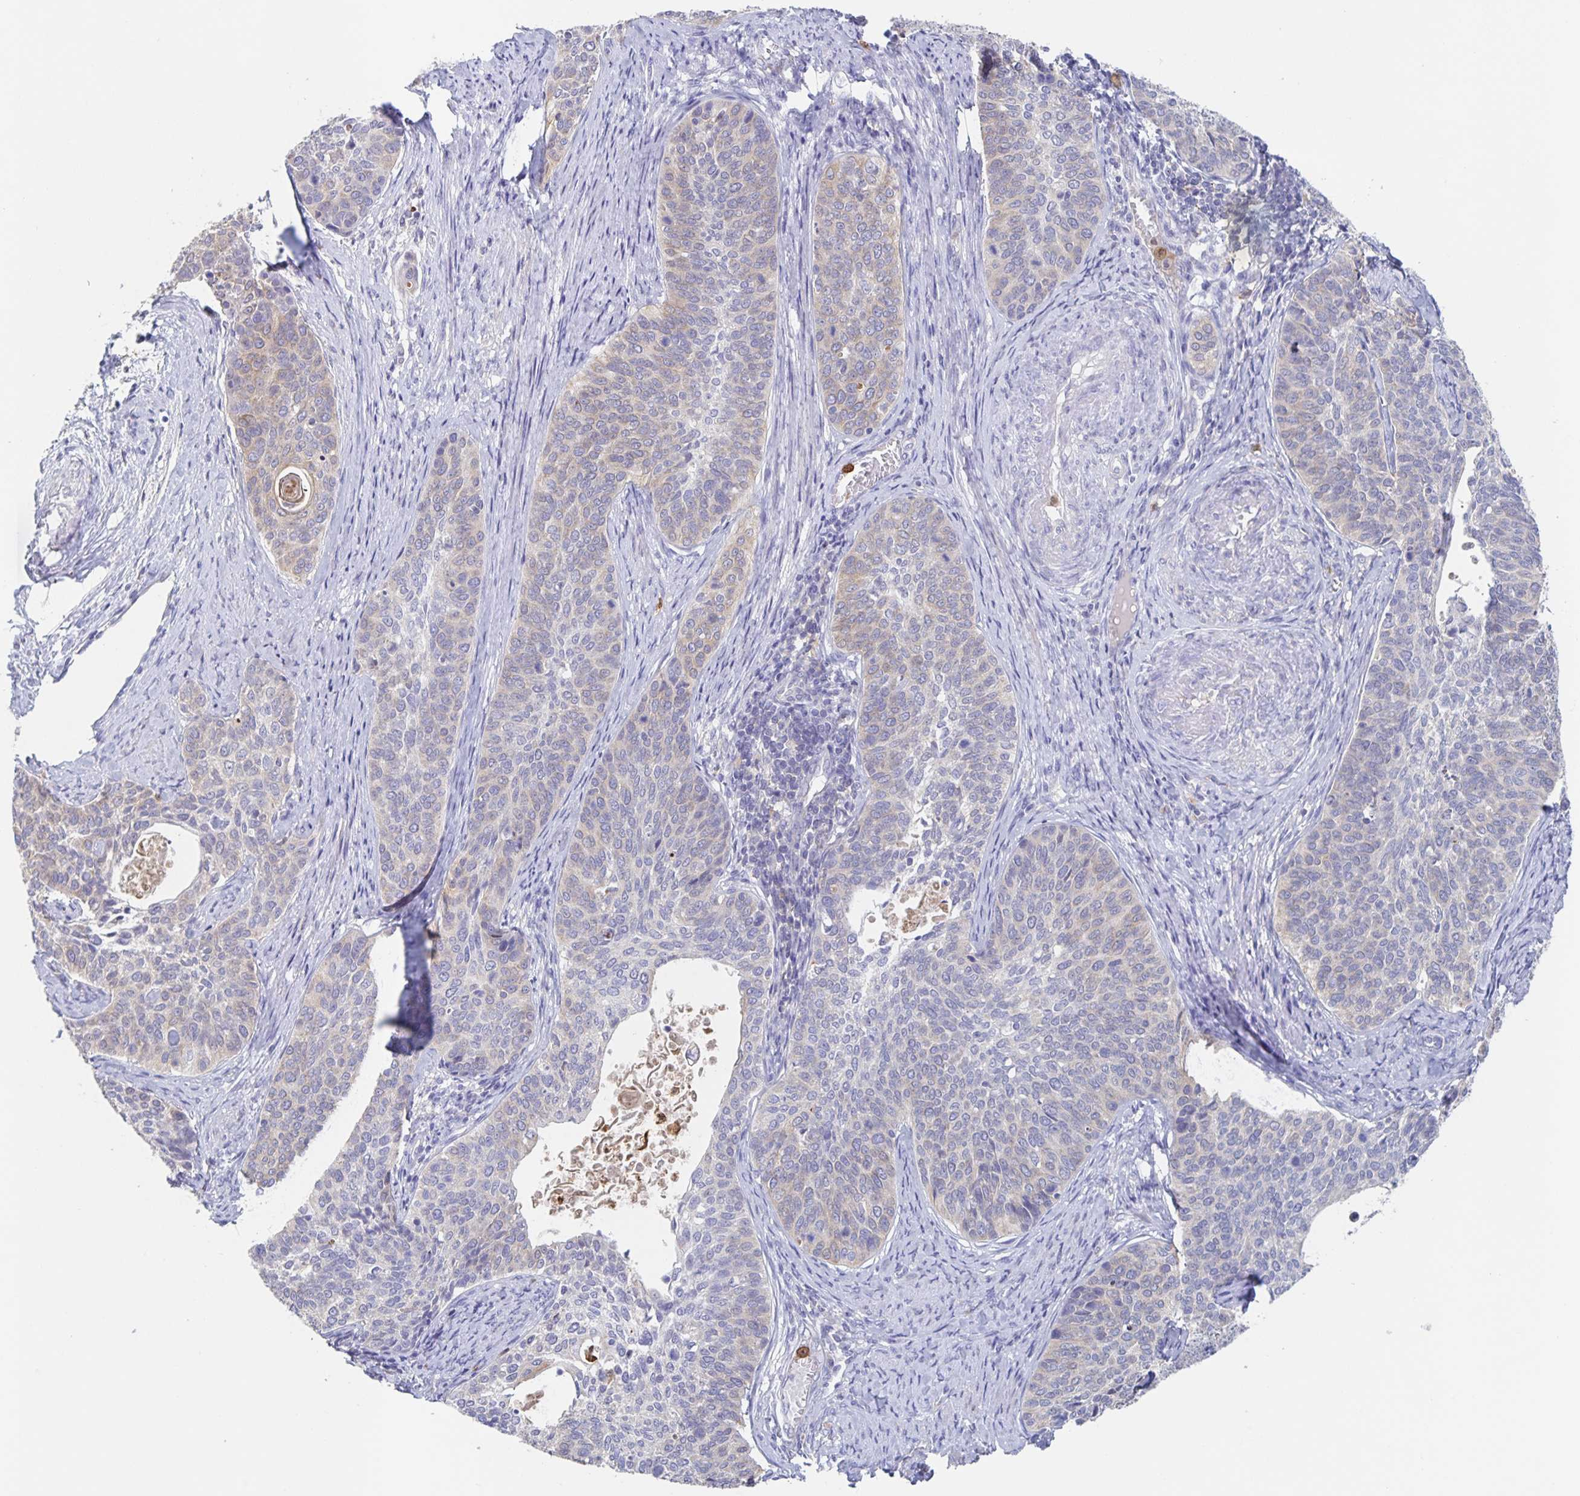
{"staining": {"intensity": "negative", "quantity": "none", "location": "none"}, "tissue": "cervical cancer", "cell_type": "Tumor cells", "image_type": "cancer", "snomed": [{"axis": "morphology", "description": "Squamous cell carcinoma, NOS"}, {"axis": "topography", "description": "Cervix"}], "caption": "Micrograph shows no significant protein staining in tumor cells of cervical cancer (squamous cell carcinoma).", "gene": "CDC42BPG", "patient": {"sex": "female", "age": 69}}